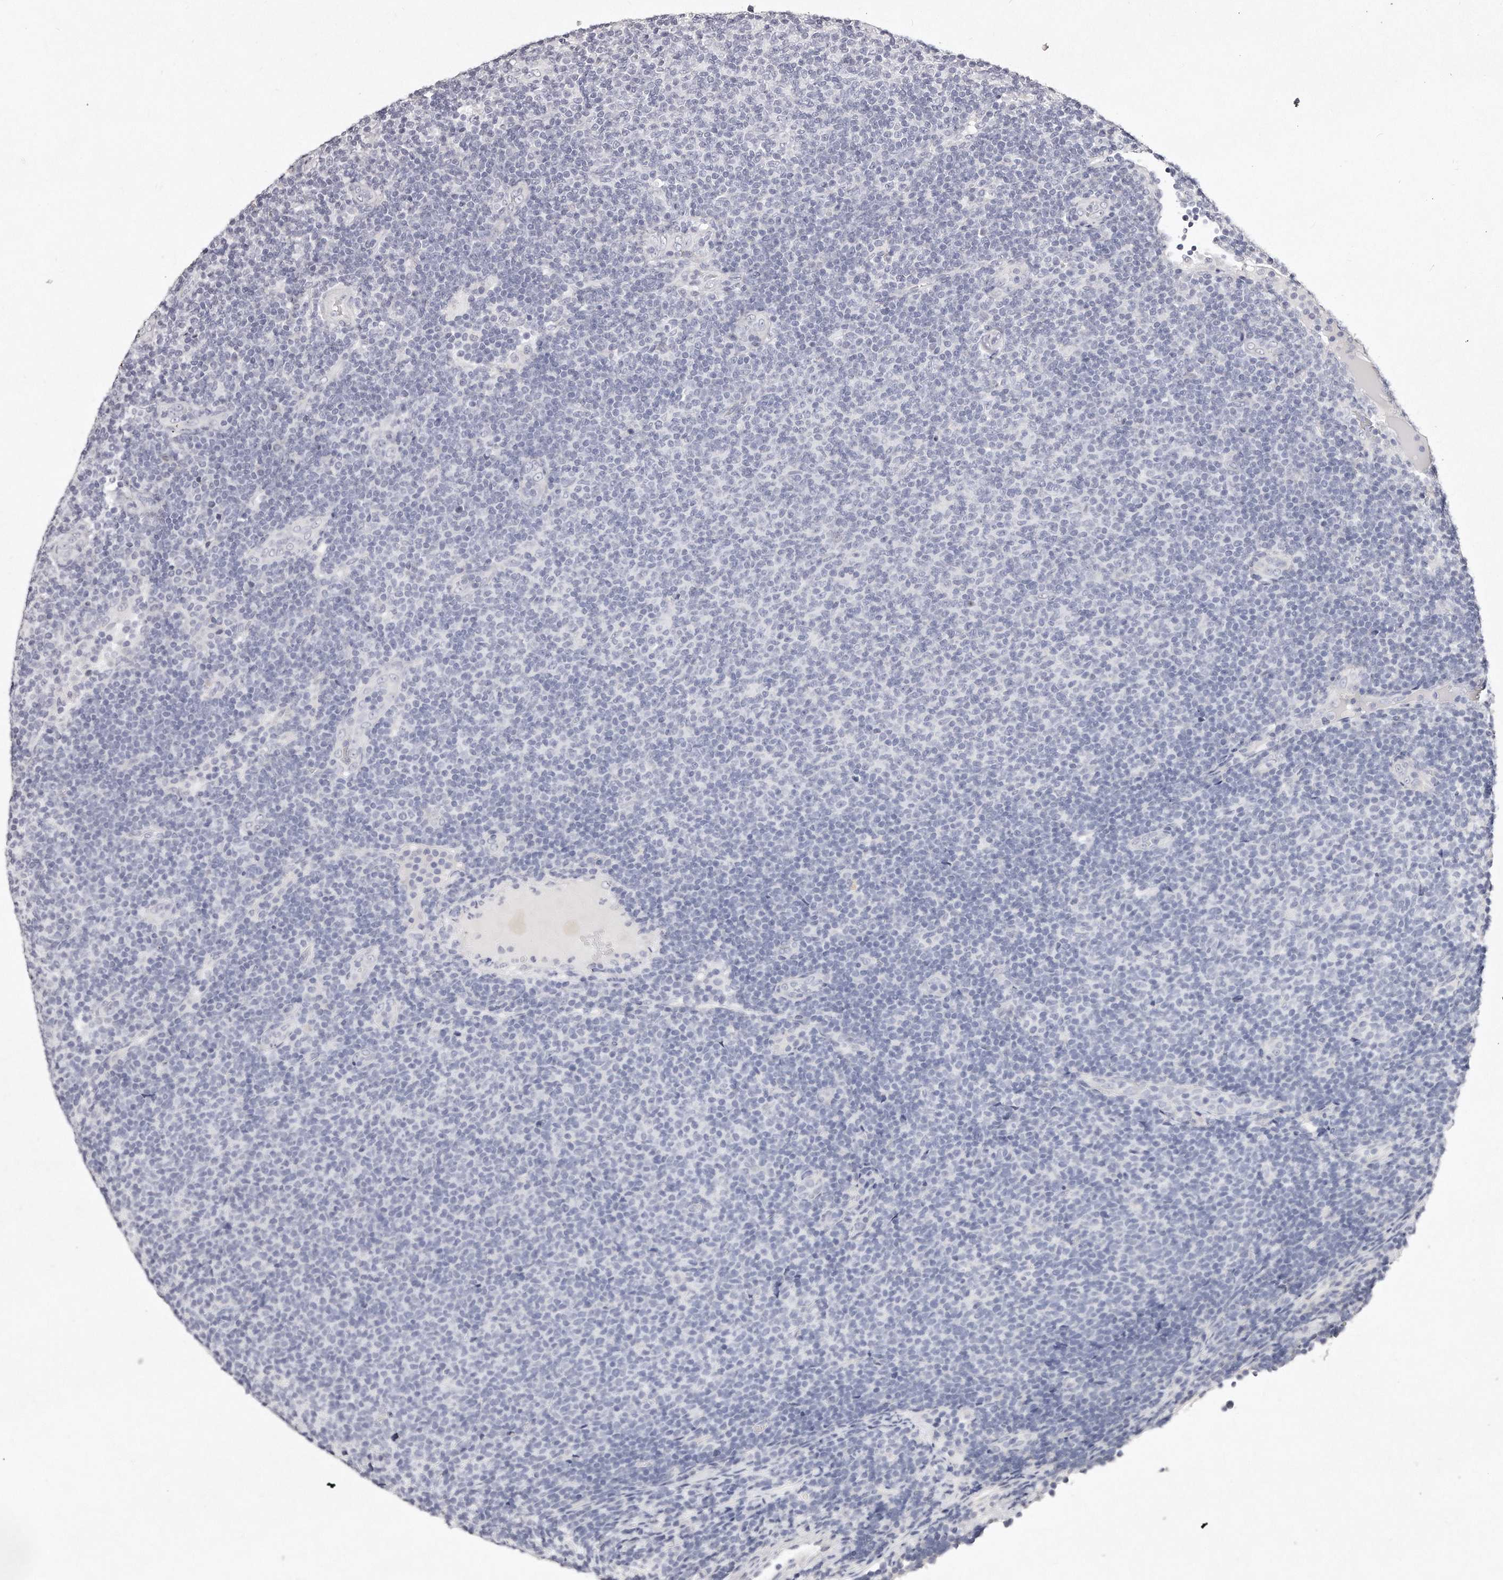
{"staining": {"intensity": "negative", "quantity": "none", "location": "none"}, "tissue": "lymphoma", "cell_type": "Tumor cells", "image_type": "cancer", "snomed": [{"axis": "morphology", "description": "Malignant lymphoma, non-Hodgkin's type, Low grade"}, {"axis": "topography", "description": "Lymph node"}], "caption": "Photomicrograph shows no protein positivity in tumor cells of low-grade malignant lymphoma, non-Hodgkin's type tissue. The staining is performed using DAB brown chromogen with nuclei counter-stained in using hematoxylin.", "gene": "GDA", "patient": {"sex": "male", "age": 66}}